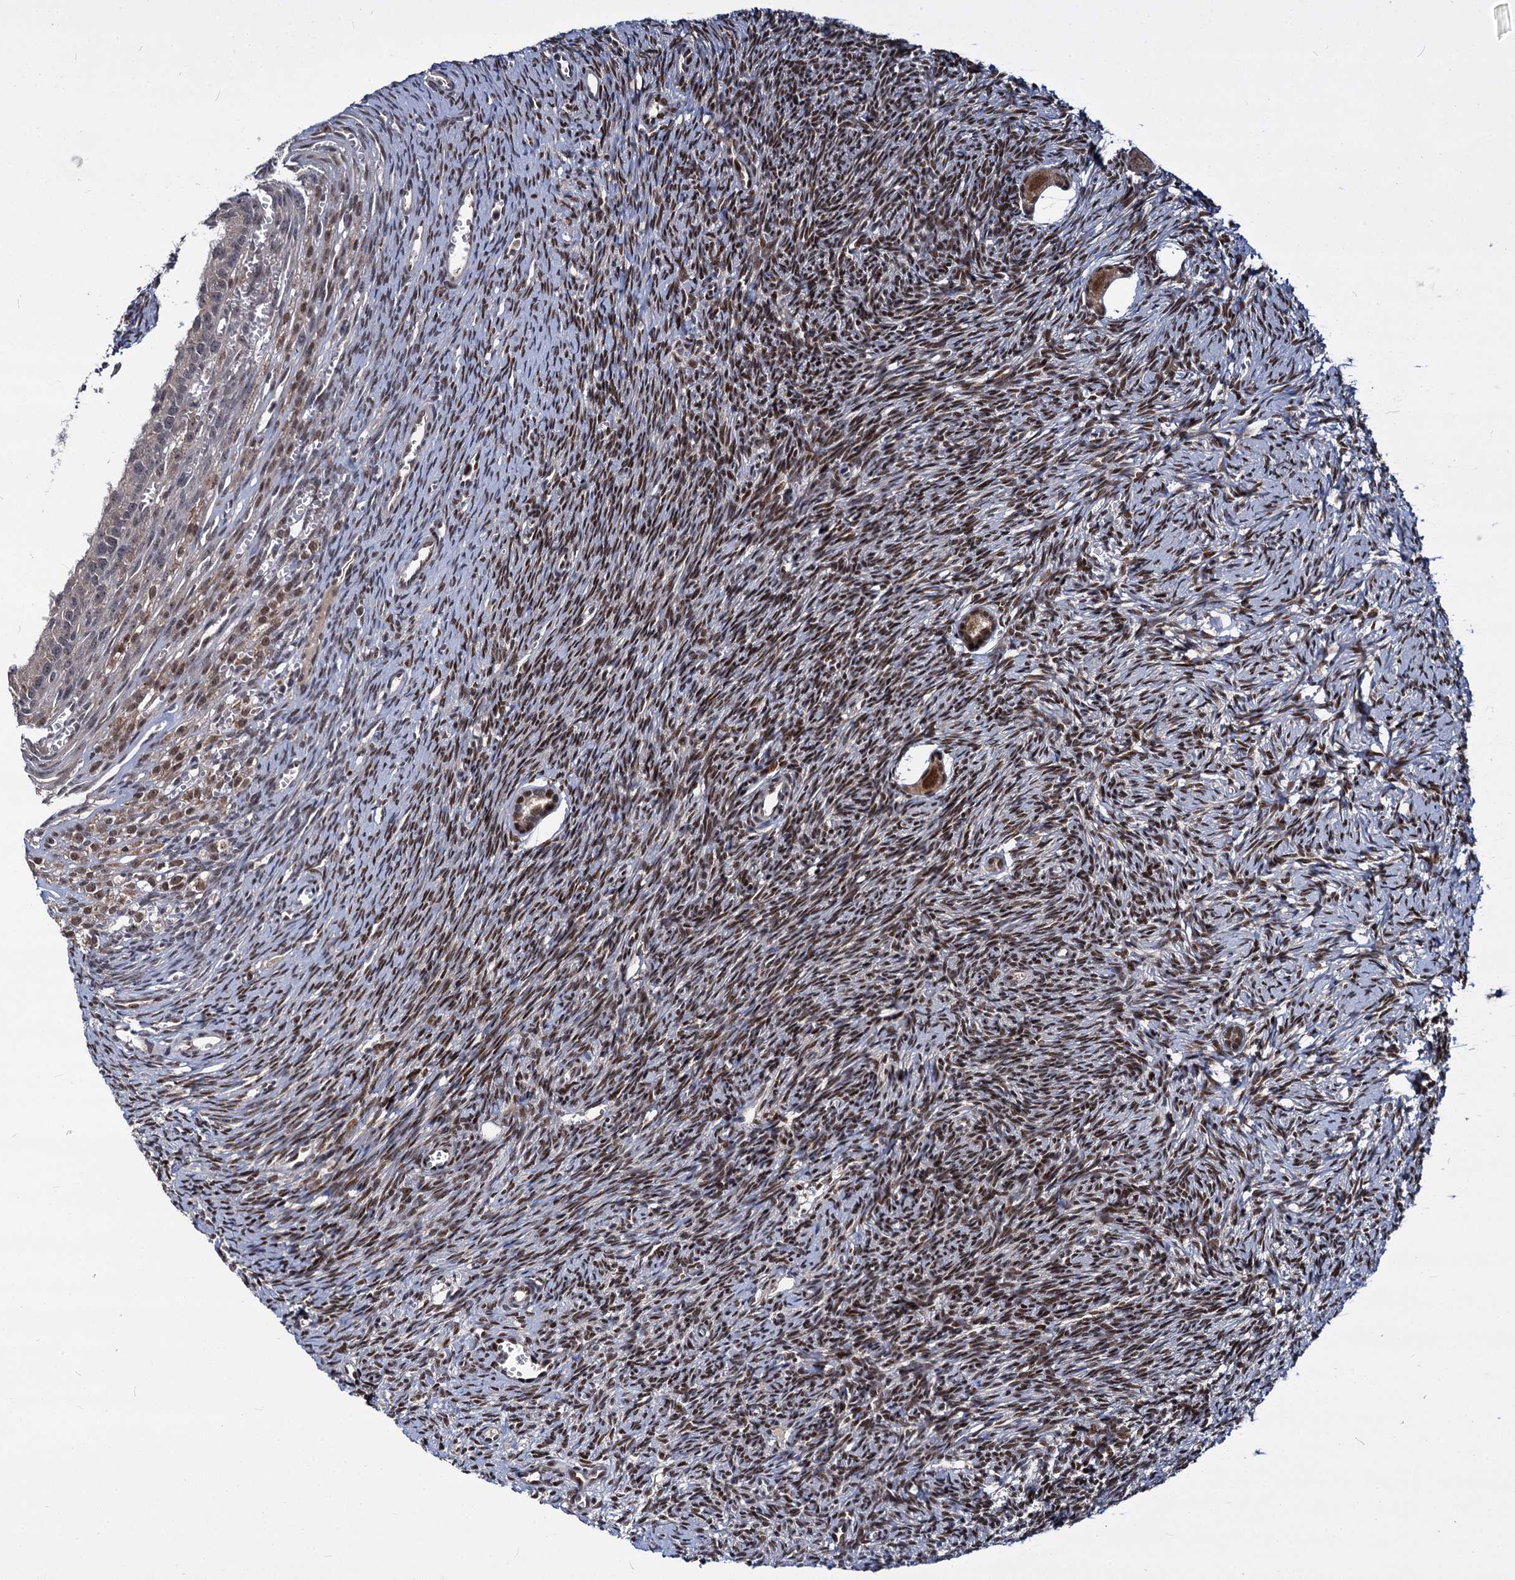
{"staining": {"intensity": "moderate", "quantity": ">75%", "location": "nuclear"}, "tissue": "ovary", "cell_type": "Follicle cells", "image_type": "normal", "snomed": [{"axis": "morphology", "description": "Normal tissue, NOS"}, {"axis": "topography", "description": "Ovary"}], "caption": "A medium amount of moderate nuclear staining is seen in approximately >75% of follicle cells in benign ovary.", "gene": "MAML2", "patient": {"sex": "female", "age": 39}}